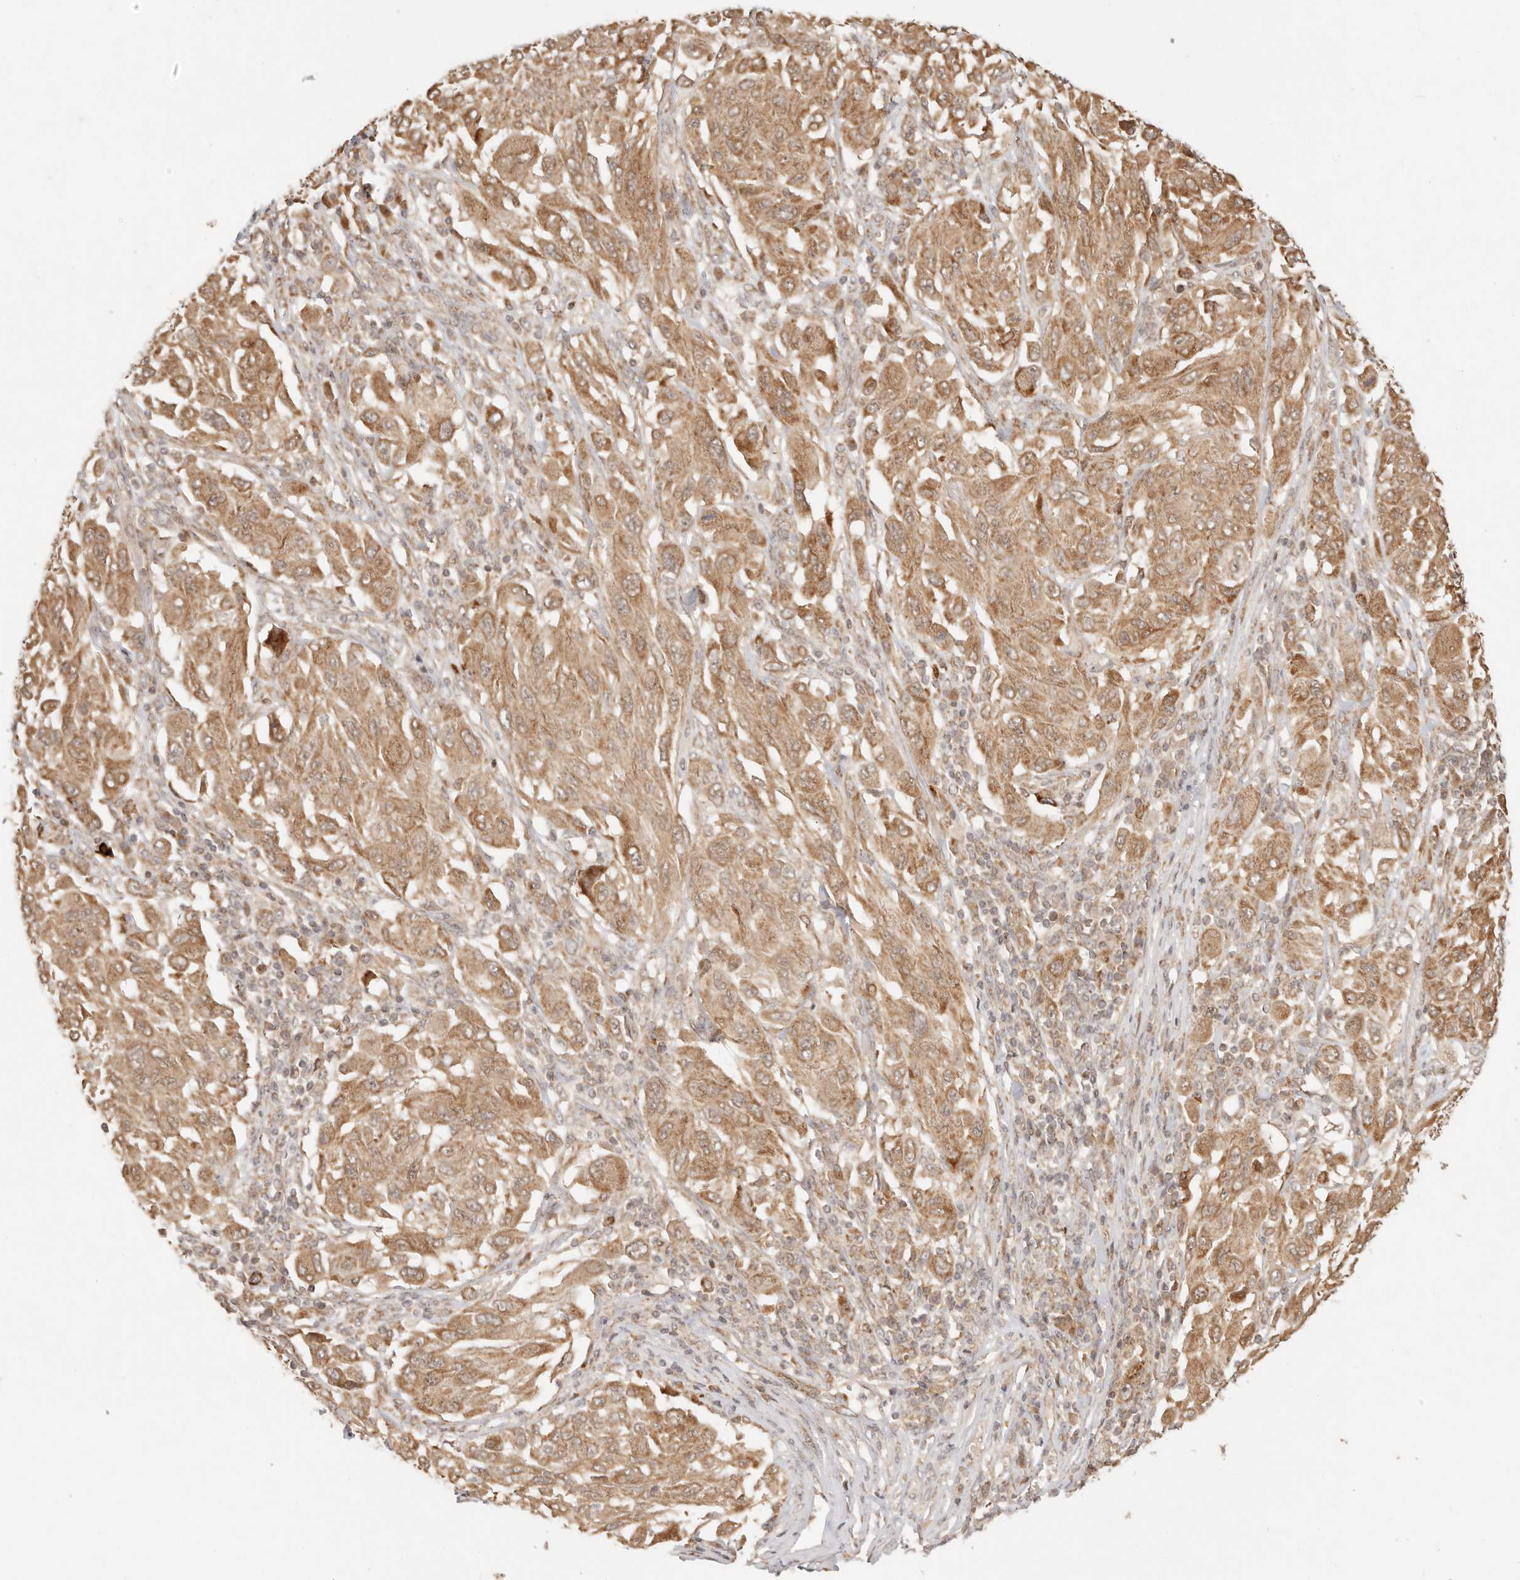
{"staining": {"intensity": "moderate", "quantity": ">75%", "location": "cytoplasmic/membranous"}, "tissue": "melanoma", "cell_type": "Tumor cells", "image_type": "cancer", "snomed": [{"axis": "morphology", "description": "Malignant melanoma, NOS"}, {"axis": "topography", "description": "Skin"}], "caption": "DAB (3,3'-diaminobenzidine) immunohistochemical staining of melanoma exhibits moderate cytoplasmic/membranous protein staining in approximately >75% of tumor cells.", "gene": "TIMM17A", "patient": {"sex": "female", "age": 91}}